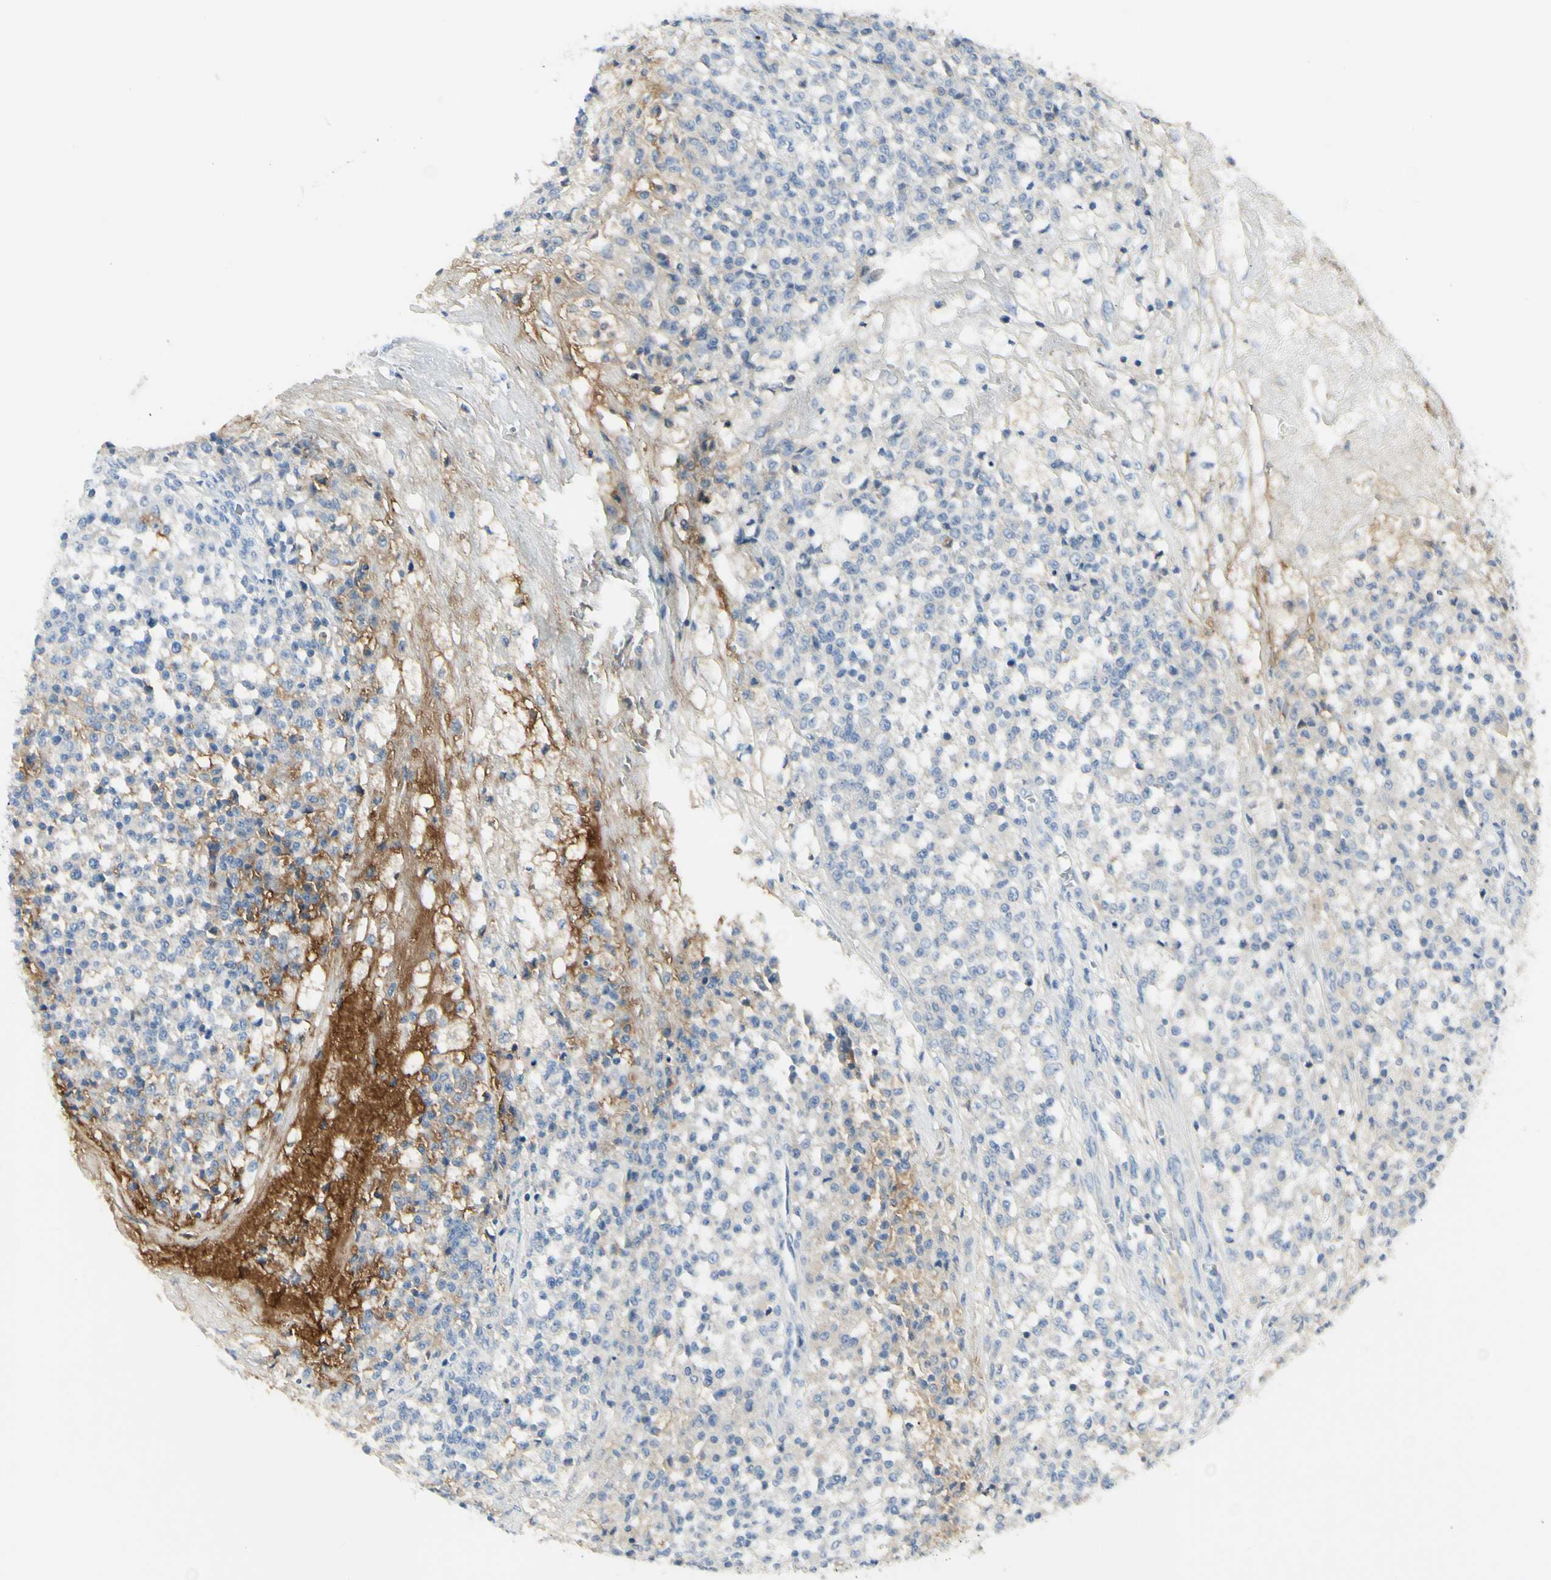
{"staining": {"intensity": "negative", "quantity": "none", "location": "none"}, "tissue": "testis cancer", "cell_type": "Tumor cells", "image_type": "cancer", "snomed": [{"axis": "morphology", "description": "Seminoma, NOS"}, {"axis": "topography", "description": "Testis"}], "caption": "Immunohistochemistry histopathology image of neoplastic tissue: human testis seminoma stained with DAB displays no significant protein positivity in tumor cells.", "gene": "NCBP2L", "patient": {"sex": "male", "age": 59}}